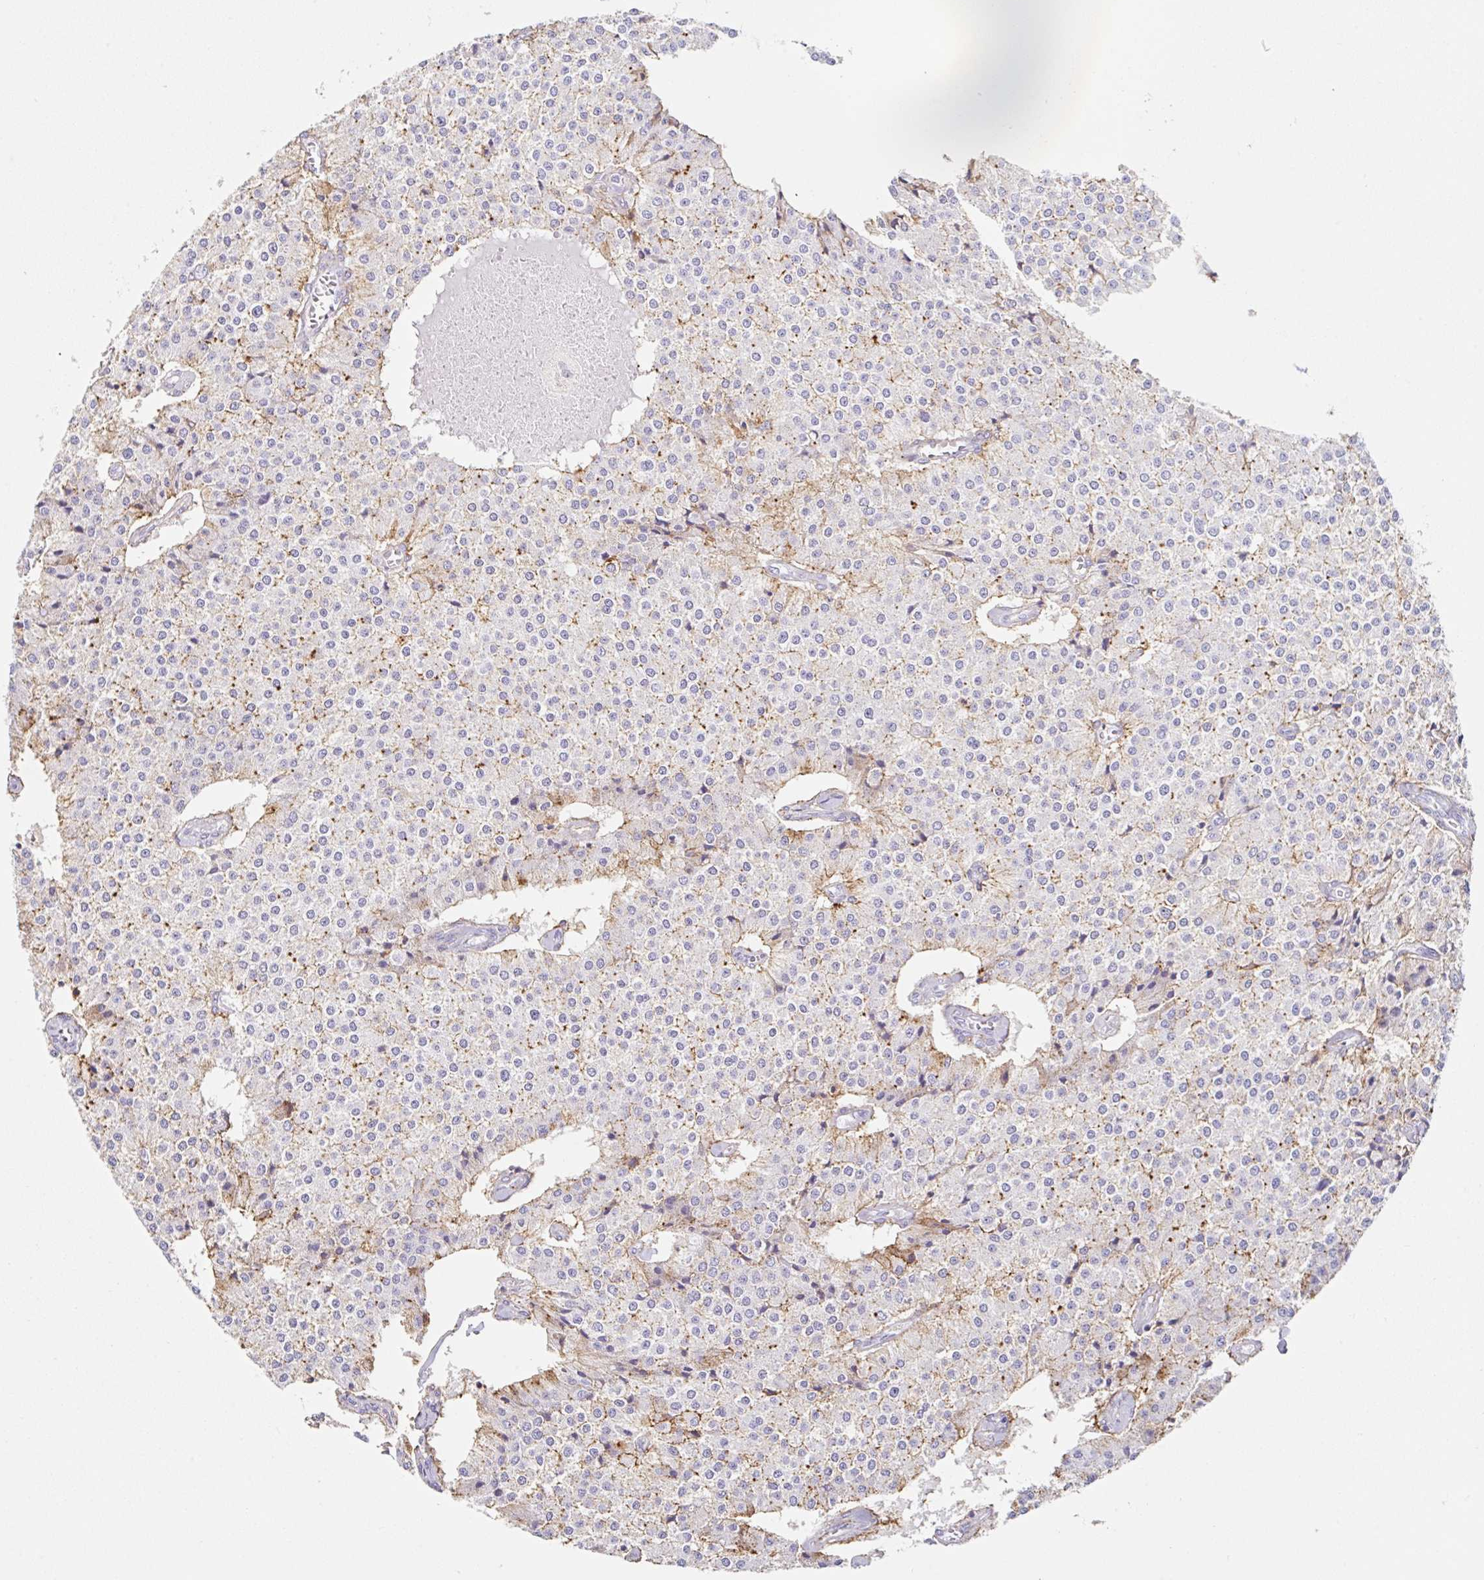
{"staining": {"intensity": "negative", "quantity": "none", "location": "none"}, "tissue": "carcinoid", "cell_type": "Tumor cells", "image_type": "cancer", "snomed": [{"axis": "morphology", "description": "Carcinoid, malignant, NOS"}, {"axis": "topography", "description": "Colon"}], "caption": "Immunohistochemistry of human carcinoid exhibits no positivity in tumor cells.", "gene": "MTTP", "patient": {"sex": "female", "age": 52}}